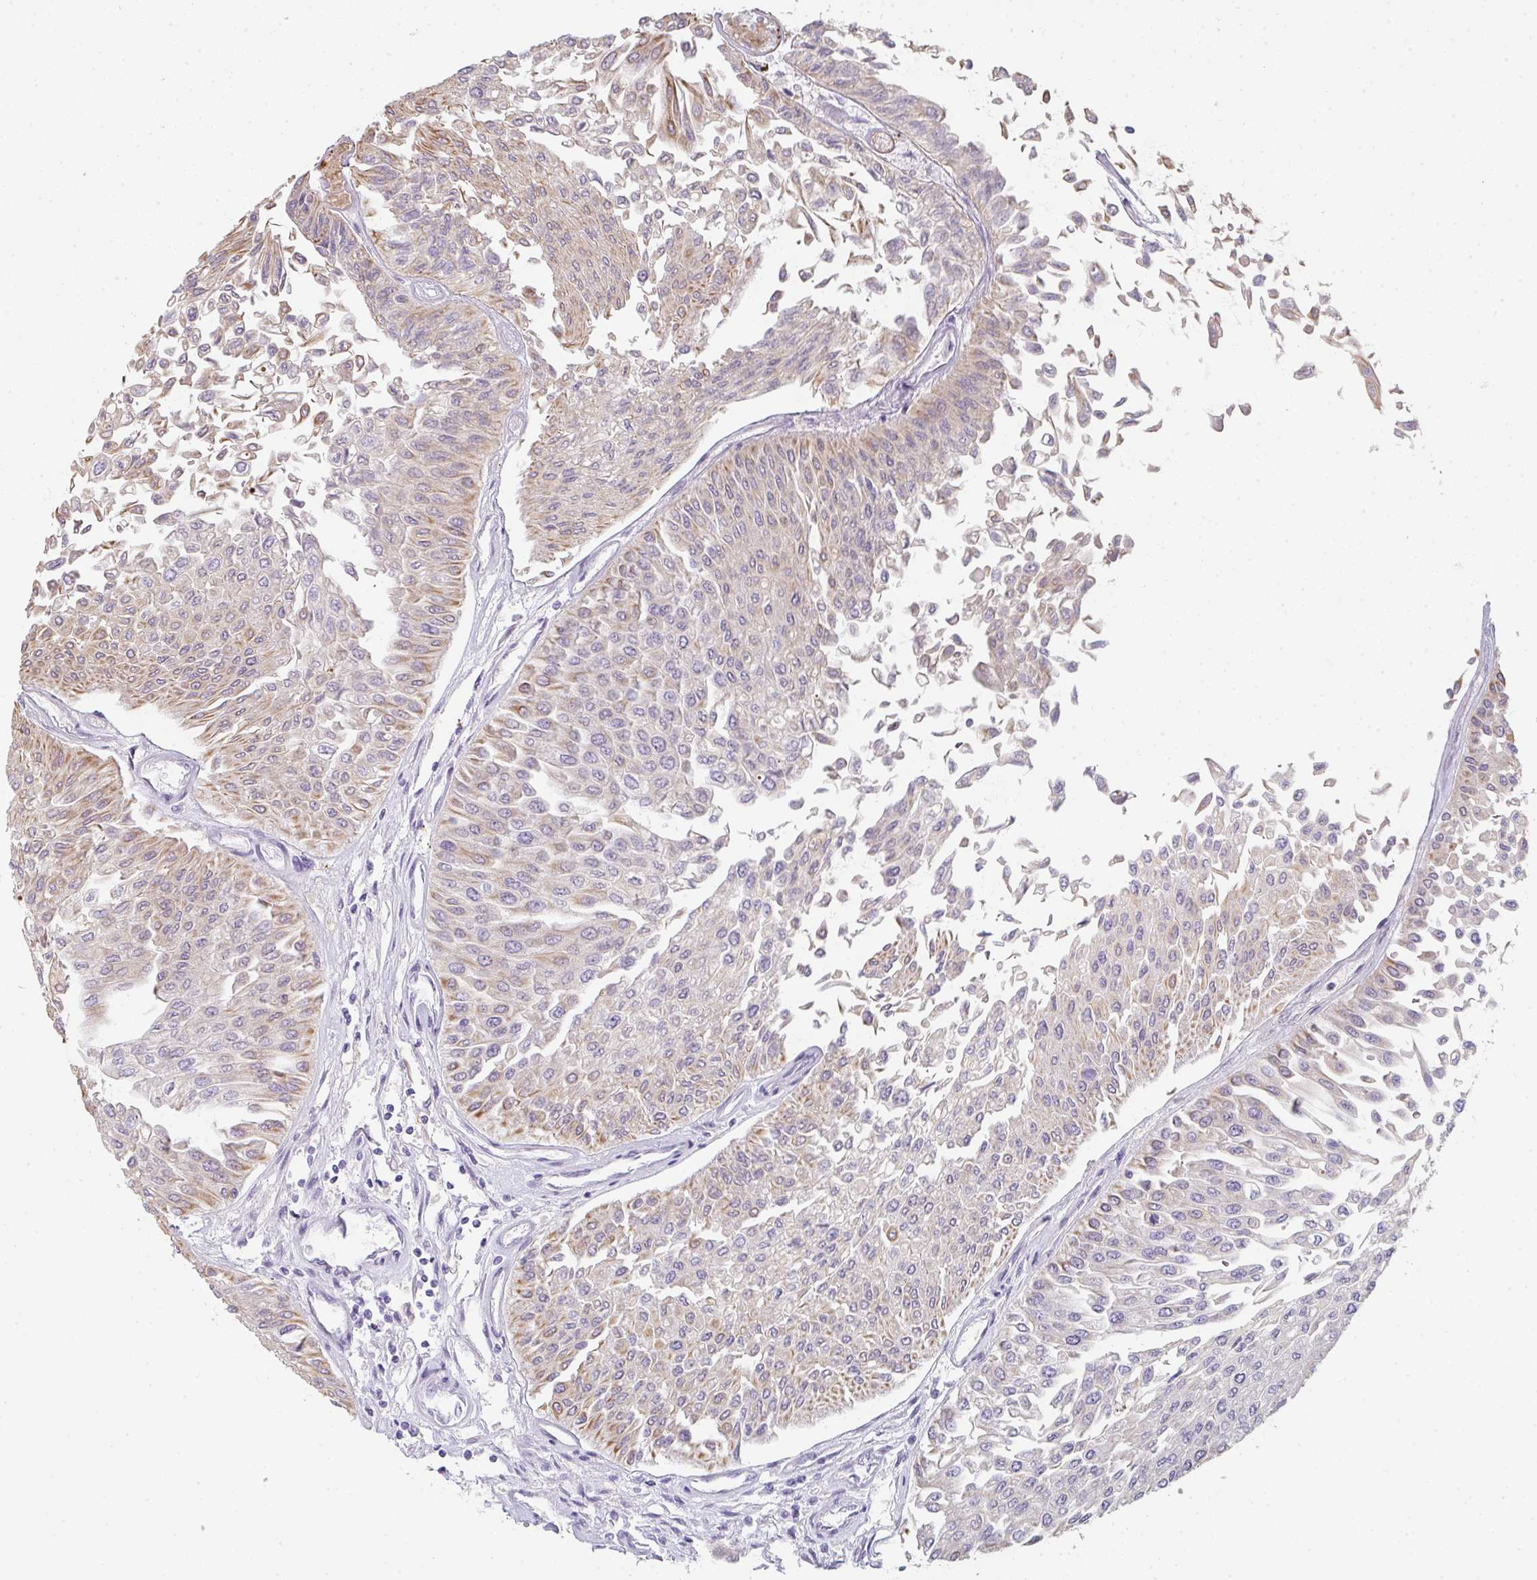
{"staining": {"intensity": "weak", "quantity": "25%-75%", "location": "cytoplasmic/membranous"}, "tissue": "urothelial cancer", "cell_type": "Tumor cells", "image_type": "cancer", "snomed": [{"axis": "morphology", "description": "Urothelial carcinoma, Low grade"}, {"axis": "topography", "description": "Urinary bladder"}], "caption": "A micrograph showing weak cytoplasmic/membranous expression in about 25%-75% of tumor cells in urothelial cancer, as visualized by brown immunohistochemical staining.", "gene": "C1QTNF8", "patient": {"sex": "male", "age": 67}}